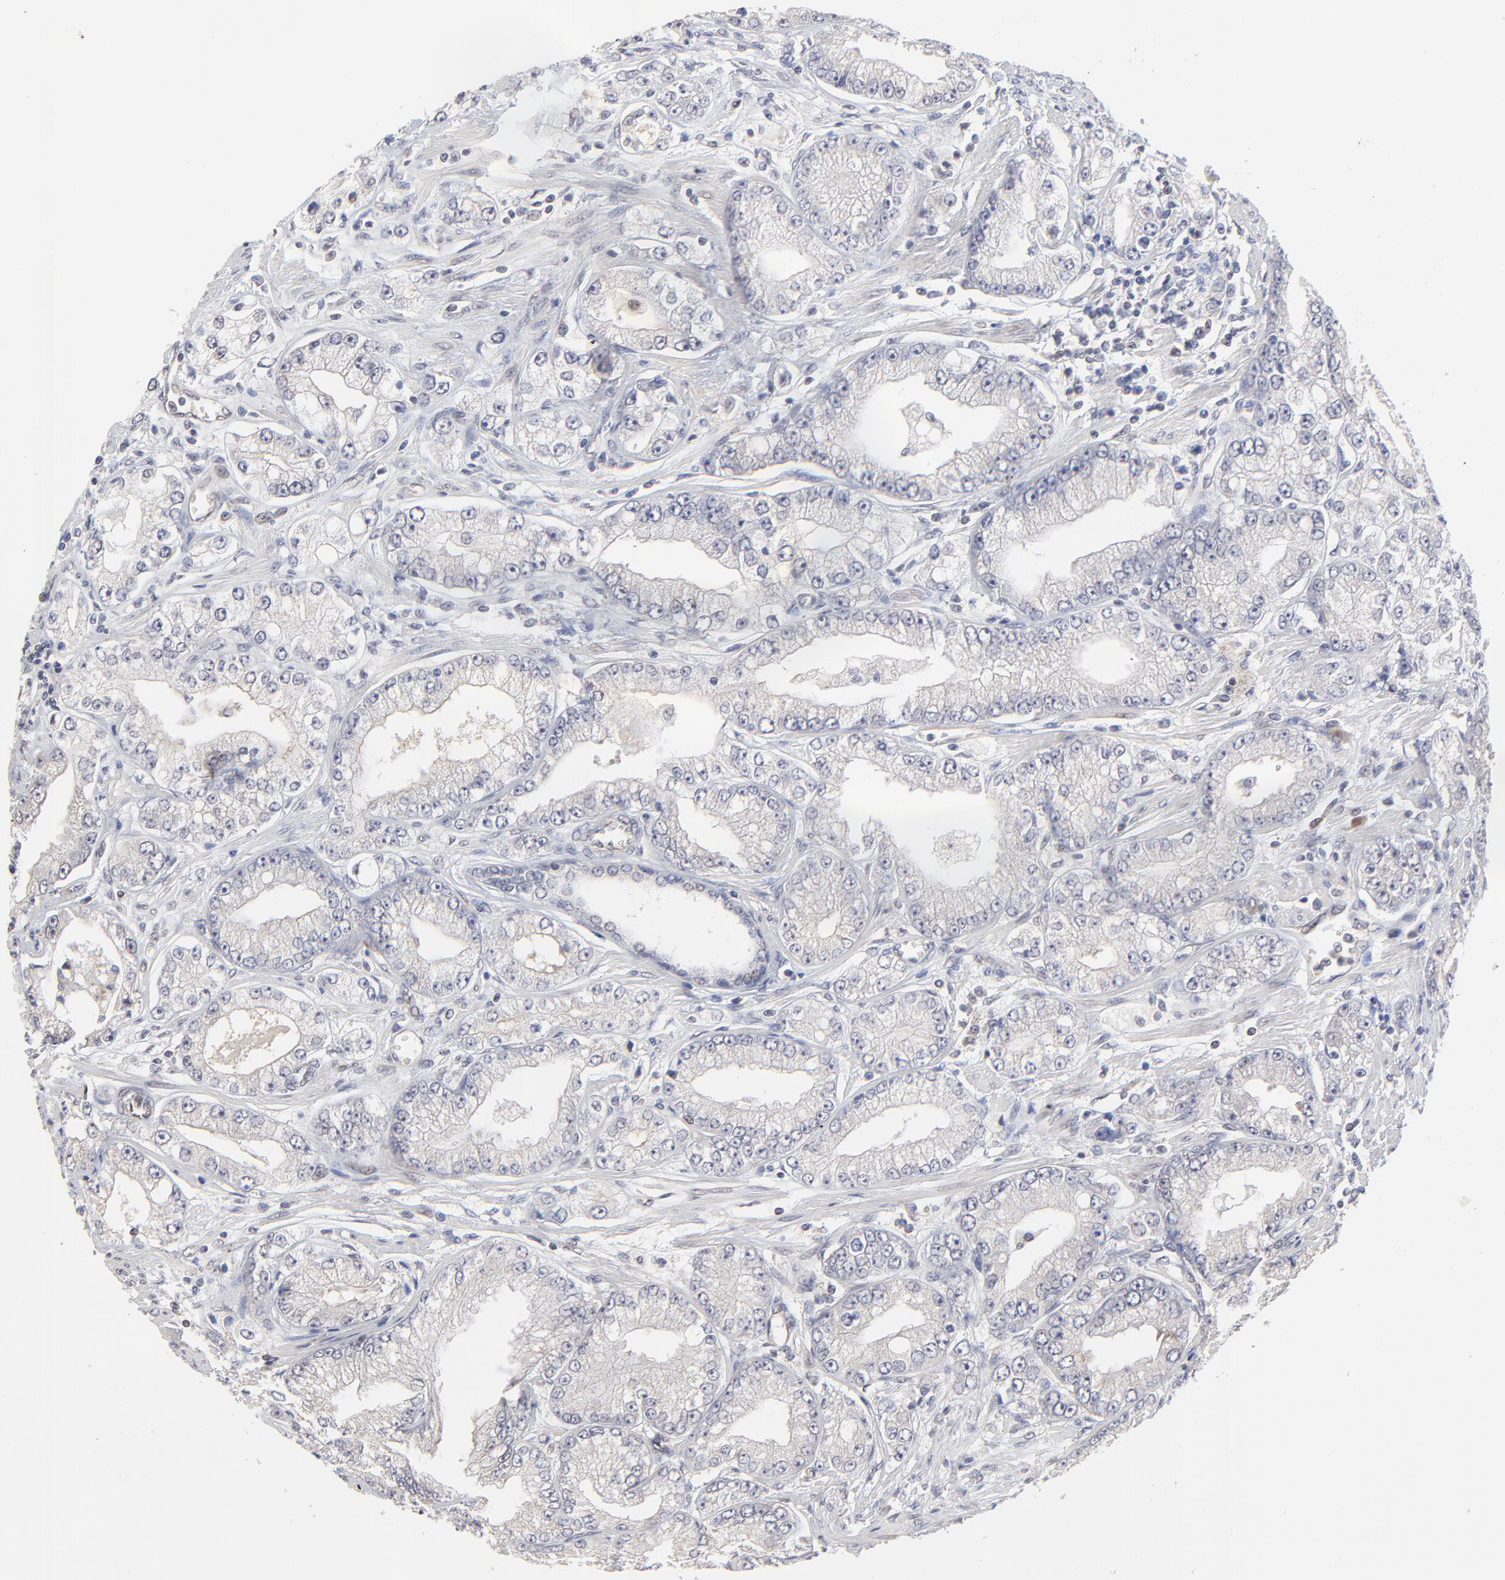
{"staining": {"intensity": "weak", "quantity": "25%-75%", "location": "cytoplasmic/membranous"}, "tissue": "prostate cancer", "cell_type": "Tumor cells", "image_type": "cancer", "snomed": [{"axis": "morphology", "description": "Adenocarcinoma, Medium grade"}, {"axis": "topography", "description": "Prostate"}], "caption": "A histopathology image of prostate adenocarcinoma (medium-grade) stained for a protein reveals weak cytoplasmic/membranous brown staining in tumor cells.", "gene": "ZNF157", "patient": {"sex": "male", "age": 72}}